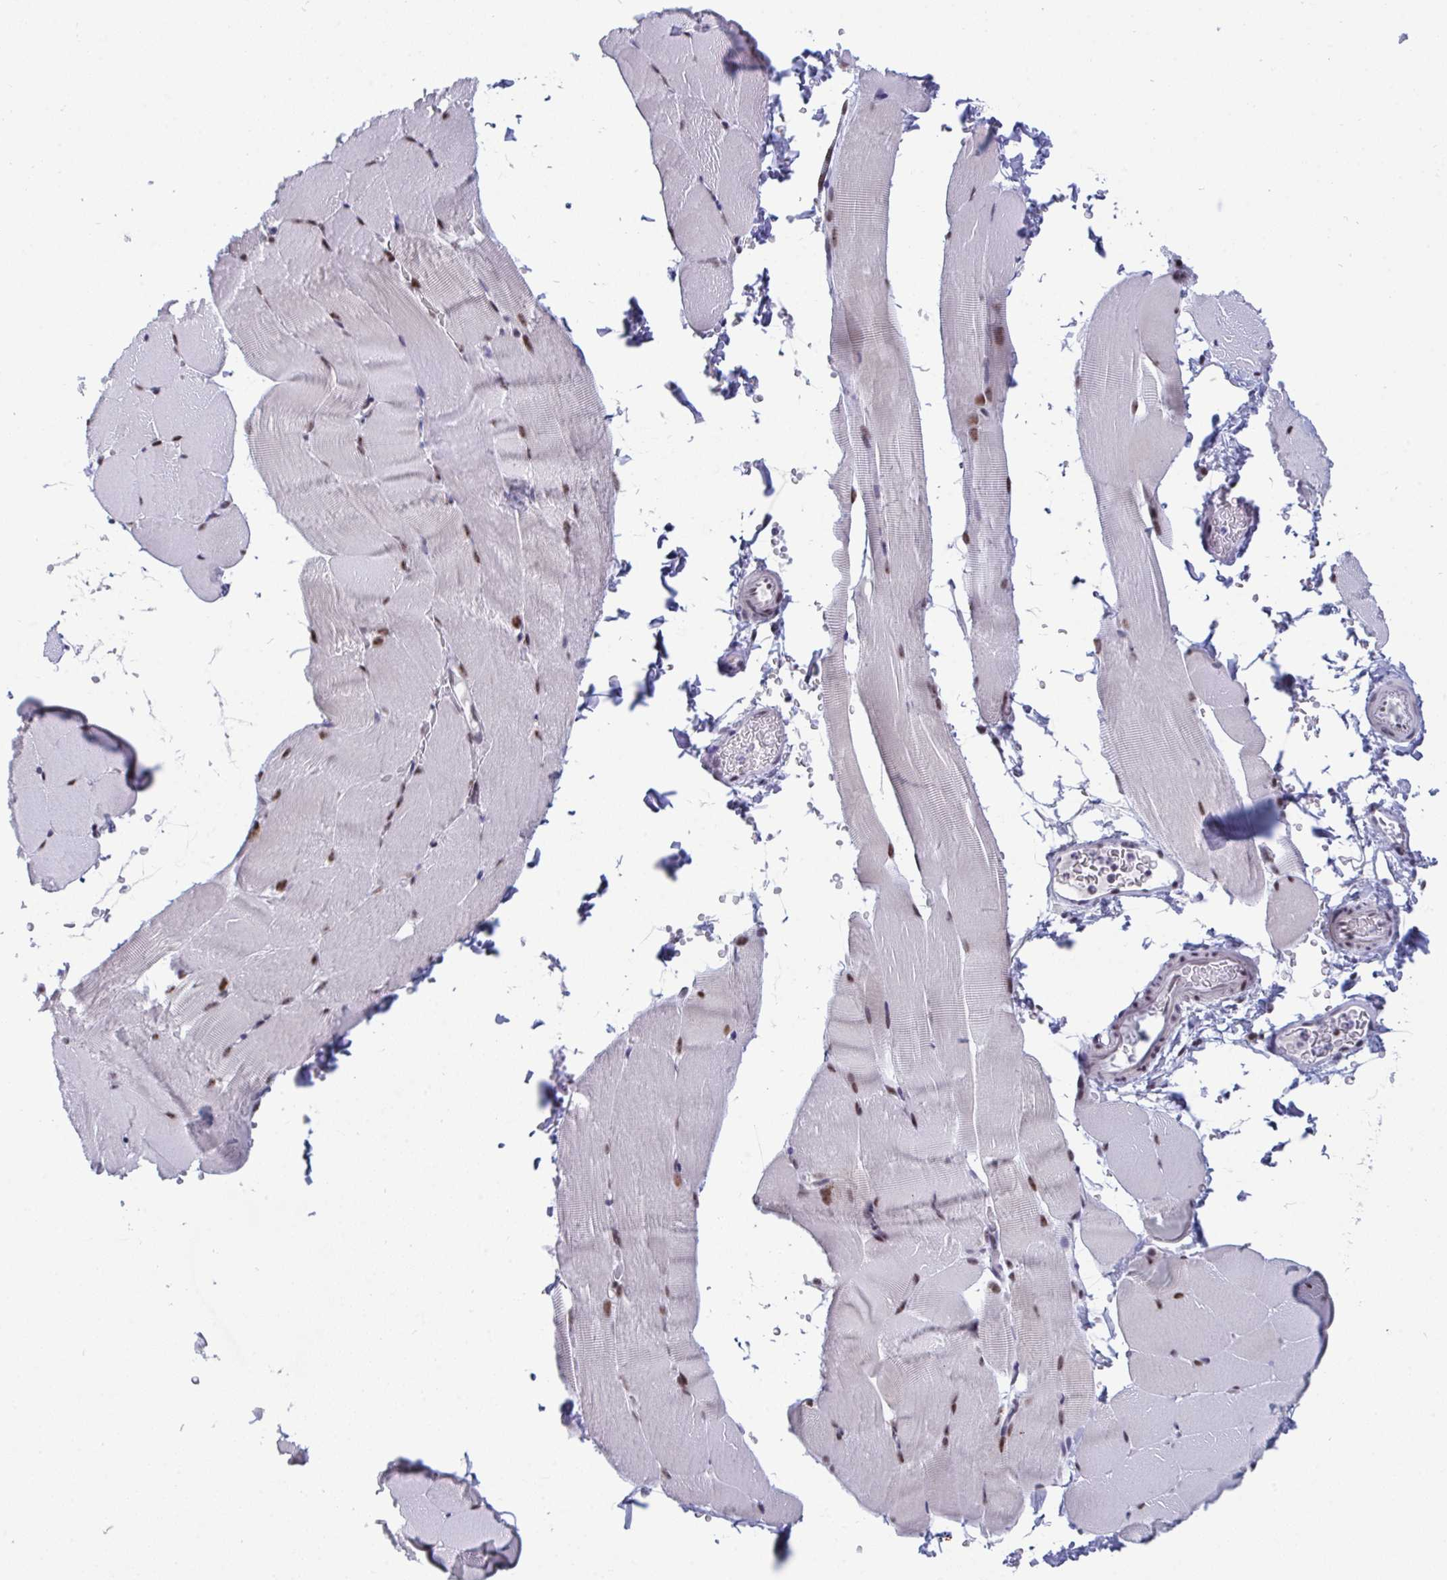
{"staining": {"intensity": "moderate", "quantity": ">75%", "location": "nuclear"}, "tissue": "skeletal muscle", "cell_type": "Myocytes", "image_type": "normal", "snomed": [{"axis": "morphology", "description": "Normal tissue, NOS"}, {"axis": "topography", "description": "Skeletal muscle"}], "caption": "Moderate nuclear protein positivity is seen in about >75% of myocytes in skeletal muscle.", "gene": "WBP11", "patient": {"sex": "female", "age": 37}}